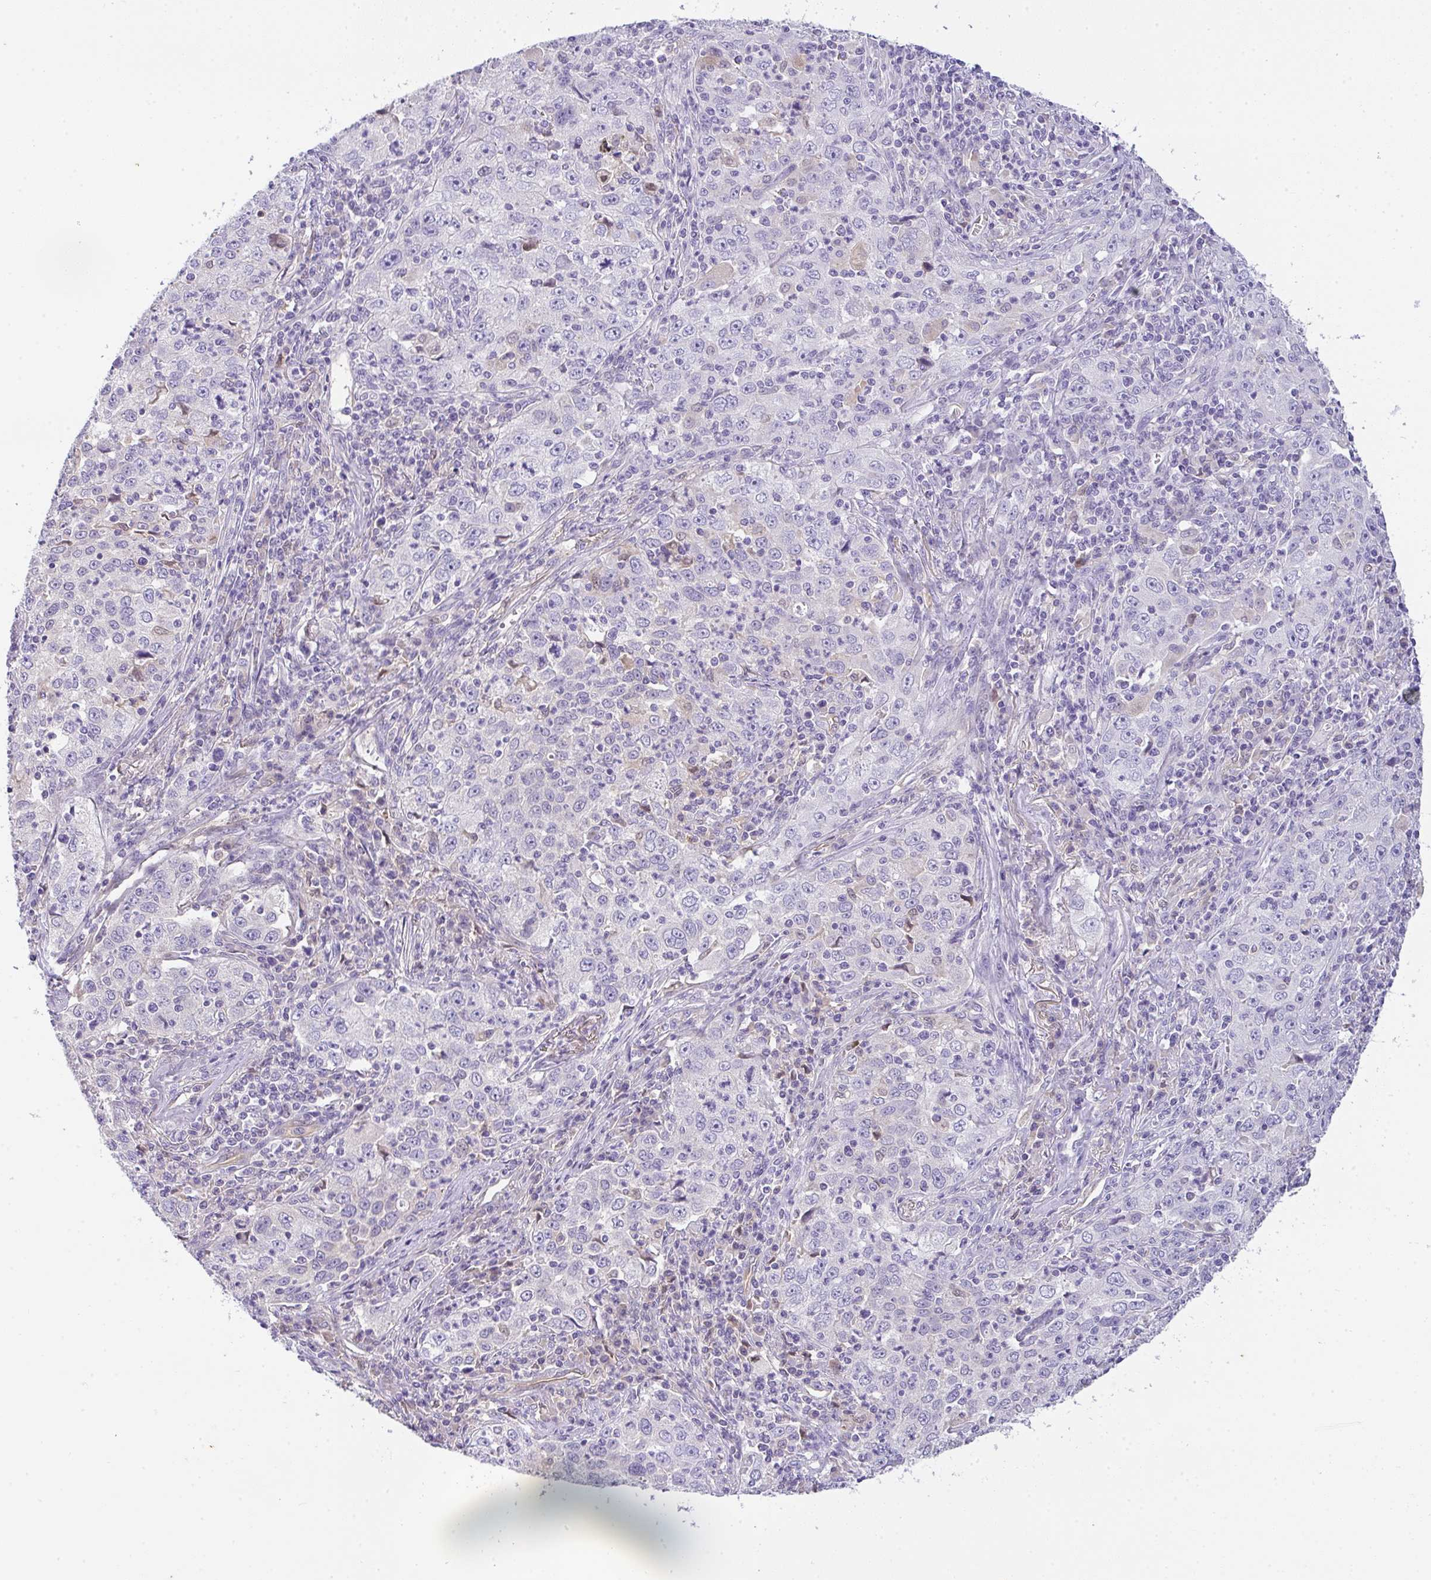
{"staining": {"intensity": "negative", "quantity": "none", "location": "none"}, "tissue": "lung cancer", "cell_type": "Tumor cells", "image_type": "cancer", "snomed": [{"axis": "morphology", "description": "Squamous cell carcinoma, NOS"}, {"axis": "topography", "description": "Lung"}], "caption": "Lung cancer was stained to show a protein in brown. There is no significant staining in tumor cells.", "gene": "COX7B", "patient": {"sex": "male", "age": 71}}